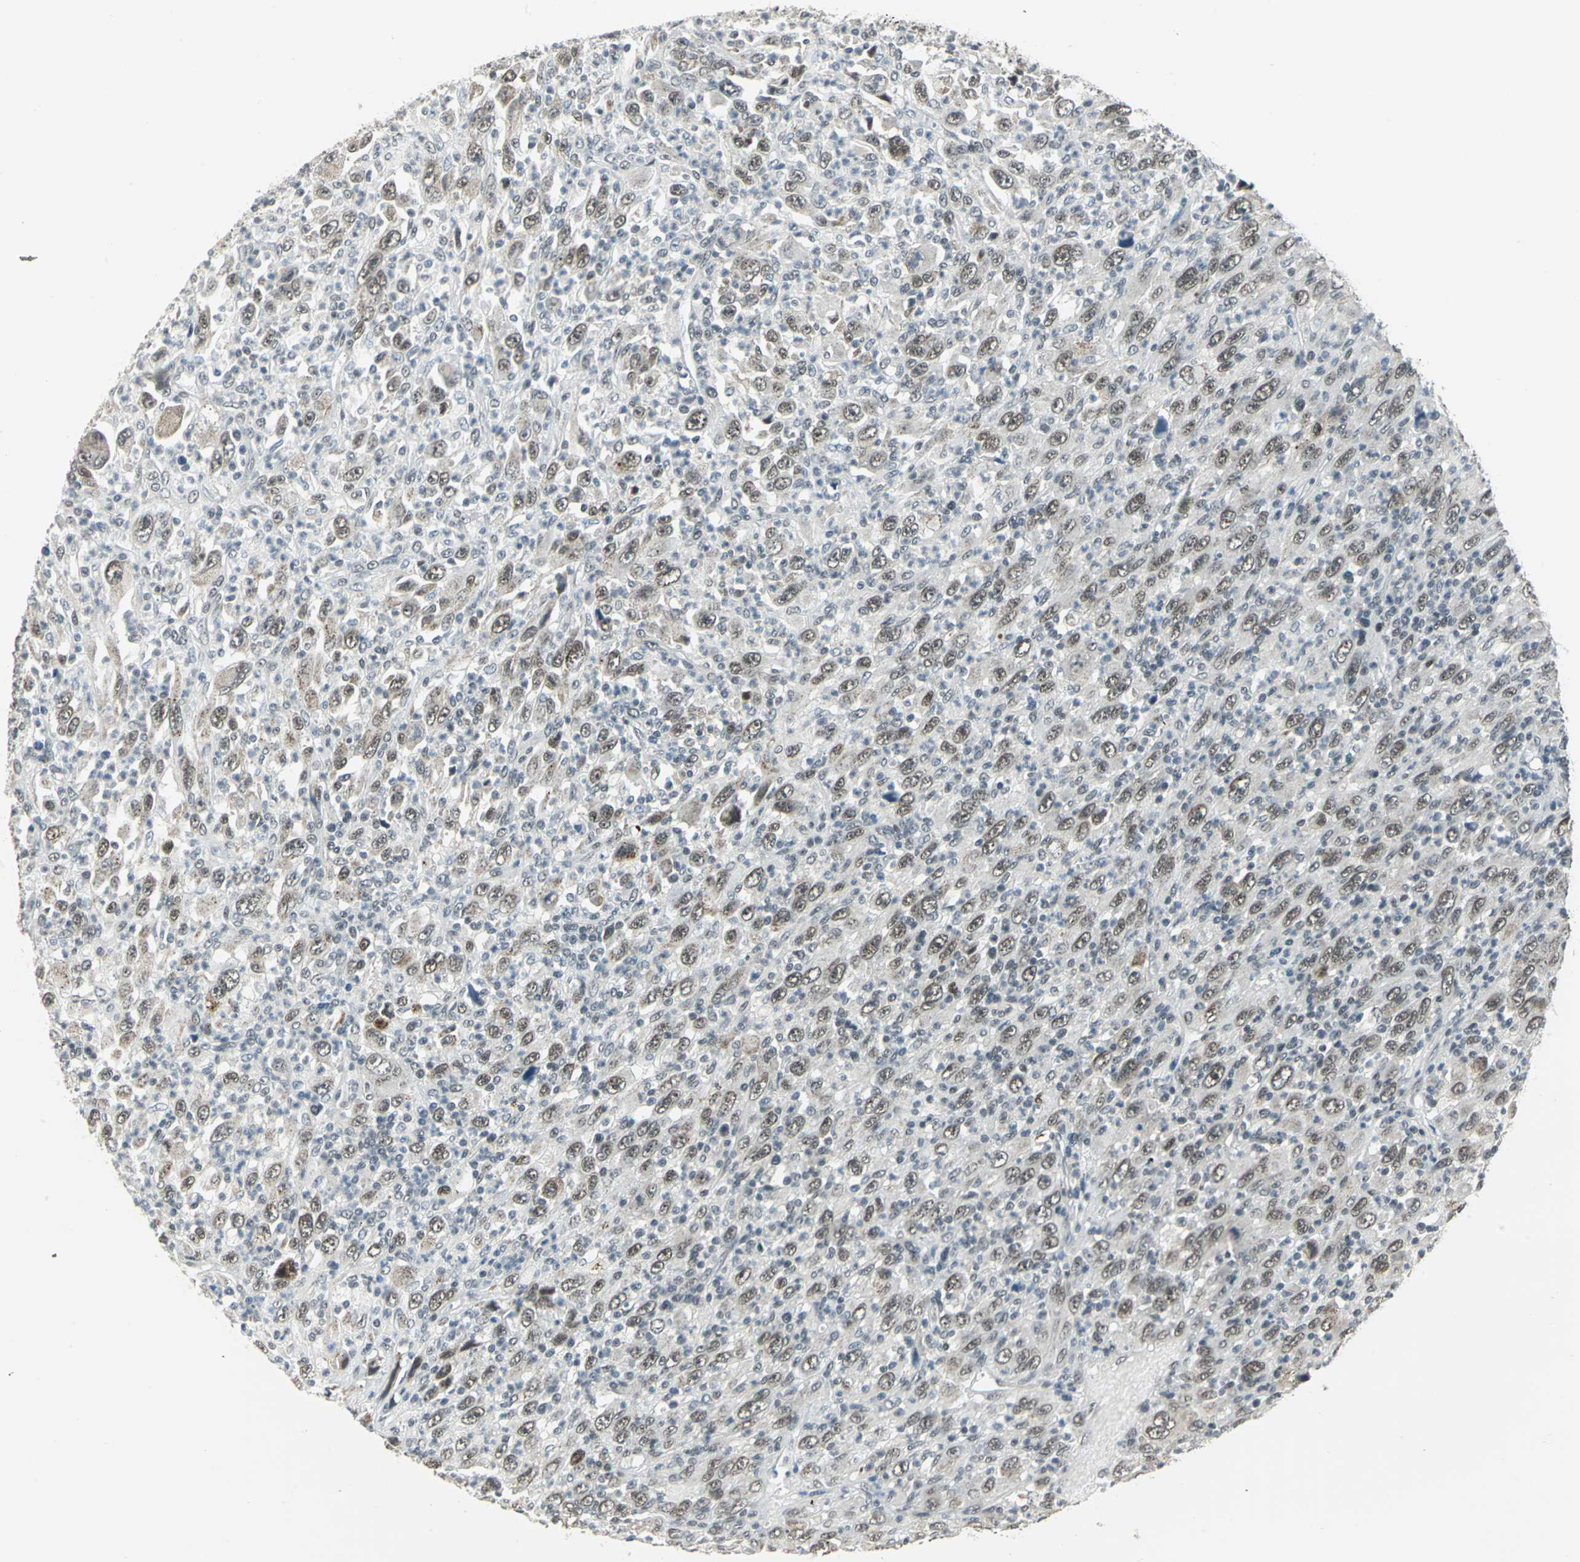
{"staining": {"intensity": "weak", "quantity": ">75%", "location": "cytoplasmic/membranous,nuclear"}, "tissue": "melanoma", "cell_type": "Tumor cells", "image_type": "cancer", "snomed": [{"axis": "morphology", "description": "Malignant melanoma, Metastatic site"}, {"axis": "topography", "description": "Skin"}], "caption": "A brown stain shows weak cytoplasmic/membranous and nuclear expression of a protein in melanoma tumor cells. (IHC, brightfield microscopy, high magnification).", "gene": "MTA1", "patient": {"sex": "female", "age": 56}}